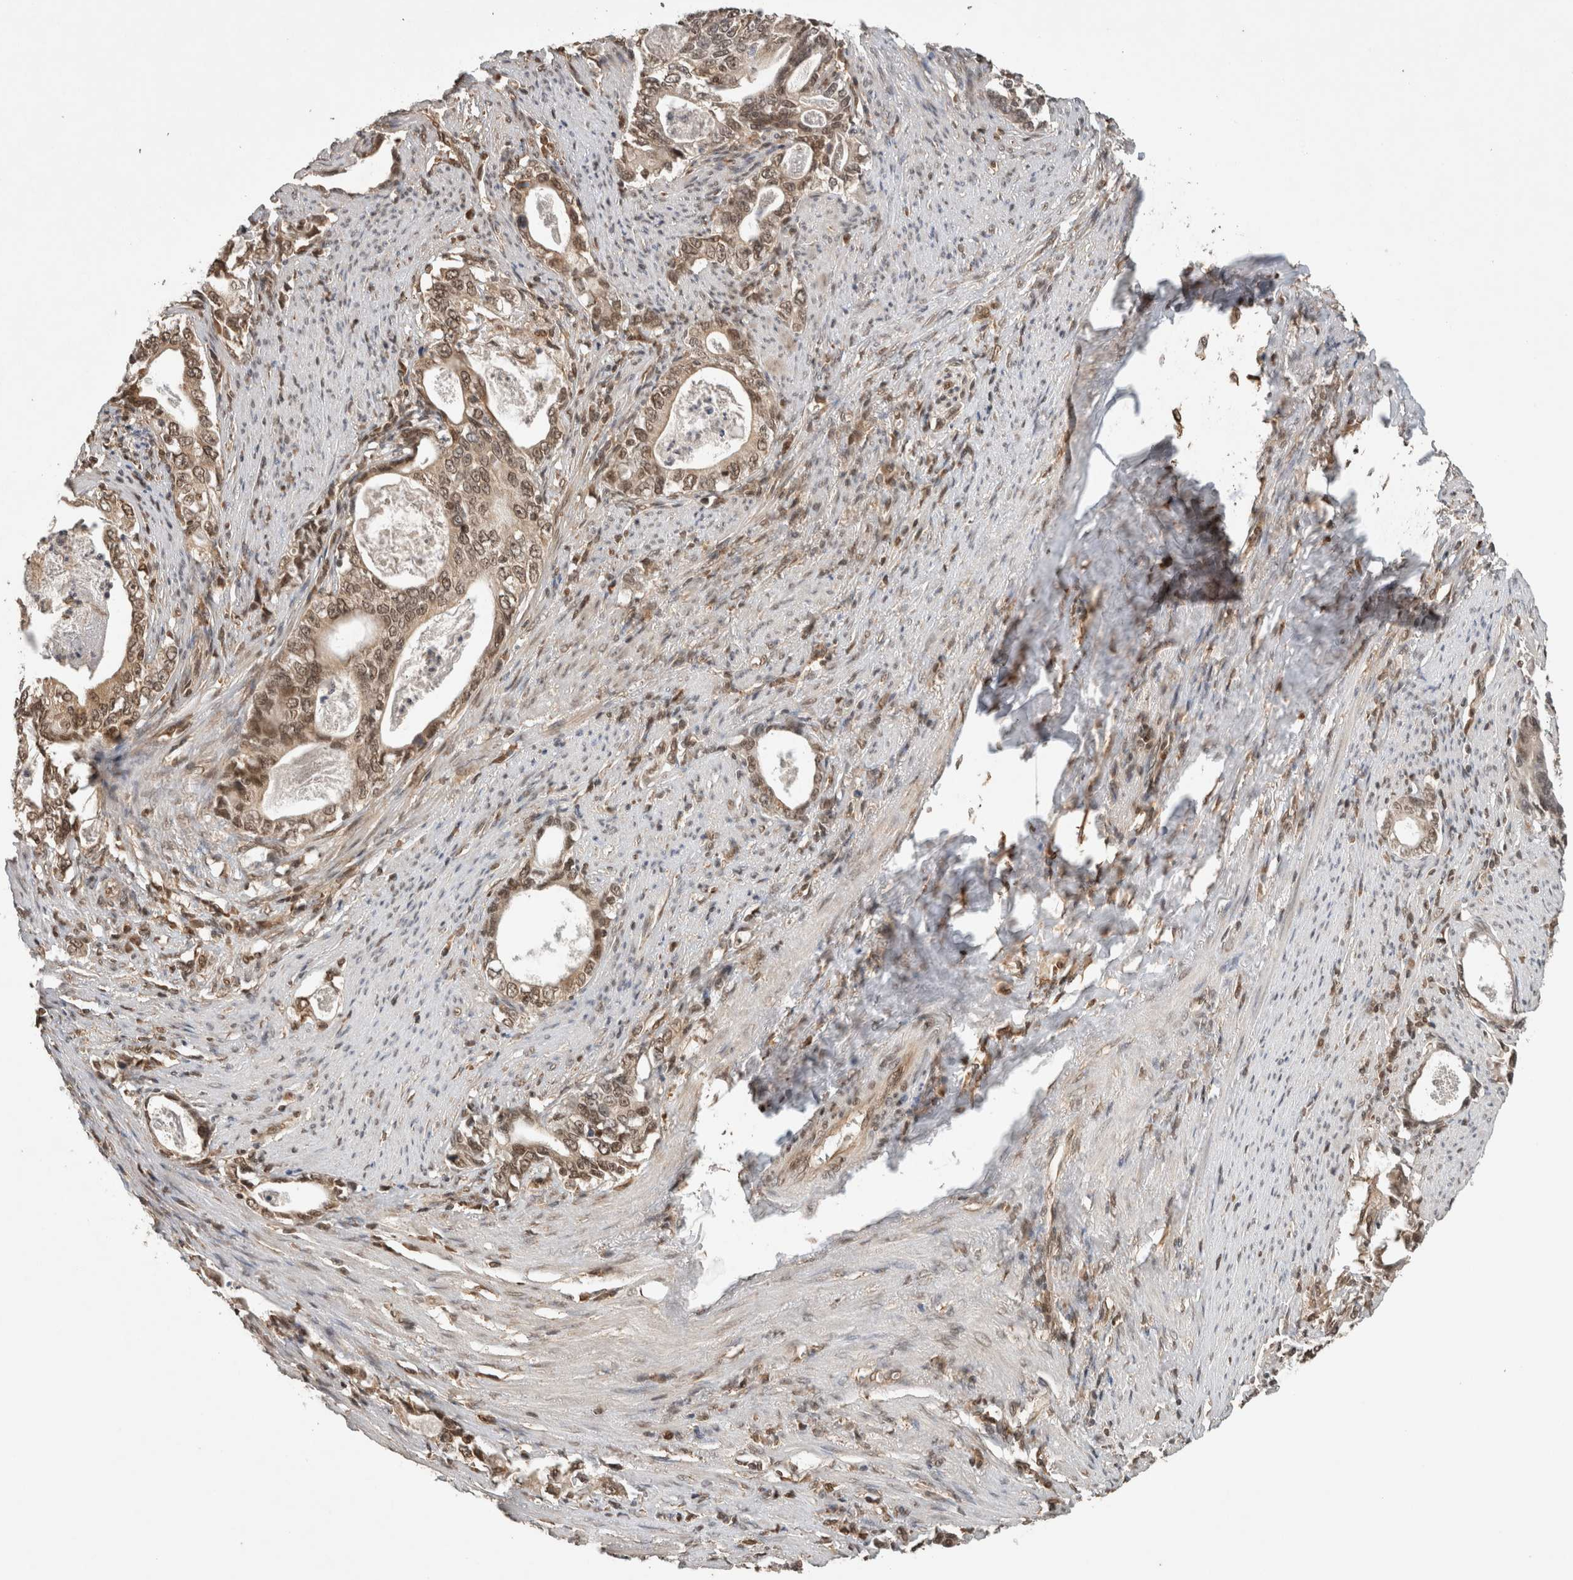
{"staining": {"intensity": "weak", "quantity": ">75%", "location": "cytoplasmic/membranous,nuclear"}, "tissue": "stomach cancer", "cell_type": "Tumor cells", "image_type": "cancer", "snomed": [{"axis": "morphology", "description": "Adenocarcinoma, NOS"}, {"axis": "topography", "description": "Stomach, lower"}], "caption": "Immunohistochemical staining of stomach cancer demonstrates low levels of weak cytoplasmic/membranous and nuclear staining in approximately >75% of tumor cells.", "gene": "C1orf21", "patient": {"sex": "female", "age": 72}}